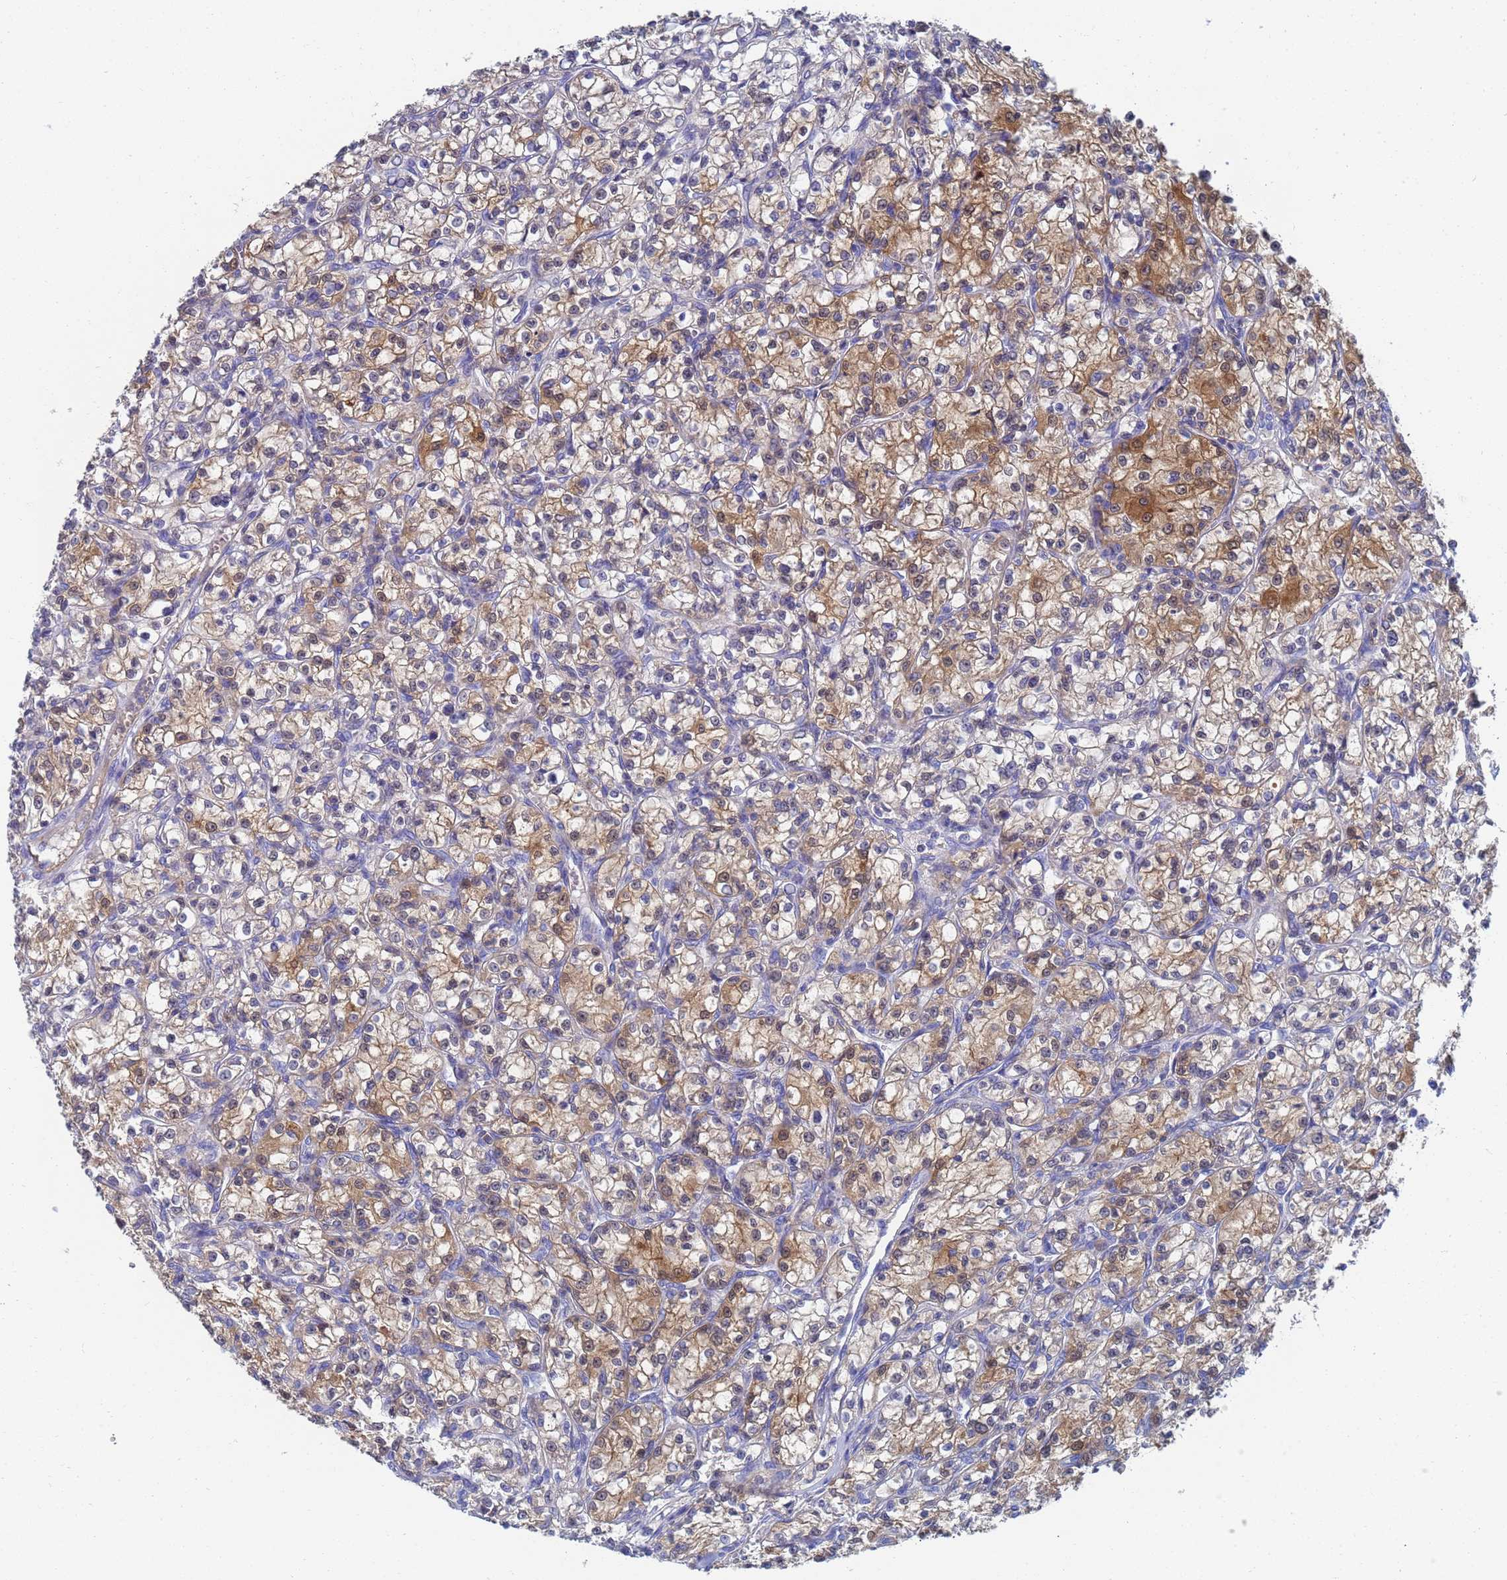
{"staining": {"intensity": "moderate", "quantity": "25%-75%", "location": "cytoplasmic/membranous"}, "tissue": "renal cancer", "cell_type": "Tumor cells", "image_type": "cancer", "snomed": [{"axis": "morphology", "description": "Adenocarcinoma, NOS"}, {"axis": "topography", "description": "Kidney"}], "caption": "Immunohistochemical staining of human renal cancer reveals medium levels of moderate cytoplasmic/membranous protein staining in about 25%-75% of tumor cells.", "gene": "GCHFR", "patient": {"sex": "female", "age": 59}}